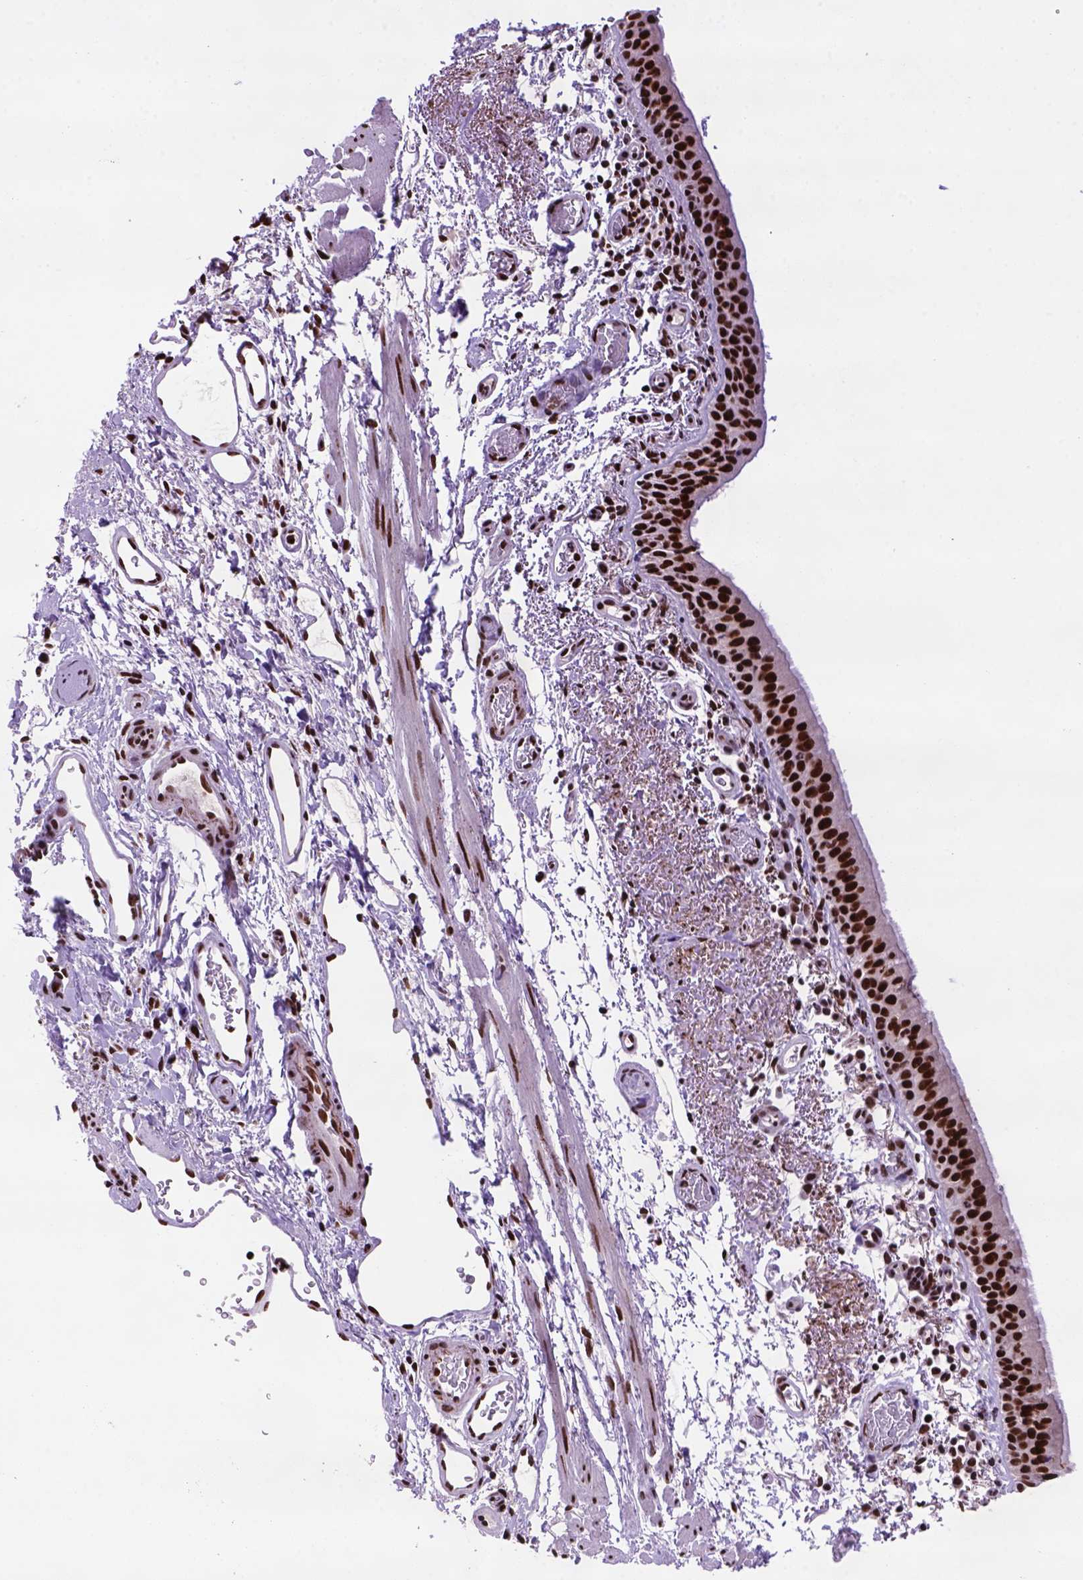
{"staining": {"intensity": "strong", "quantity": ">75%", "location": "nuclear"}, "tissue": "bronchus", "cell_type": "Respiratory epithelial cells", "image_type": "normal", "snomed": [{"axis": "morphology", "description": "Normal tissue, NOS"}, {"axis": "morphology", "description": "Adenocarcinoma, NOS"}, {"axis": "topography", "description": "Bronchus"}], "caption": "Respiratory epithelial cells display high levels of strong nuclear staining in approximately >75% of cells in normal human bronchus. The protein is stained brown, and the nuclei are stained in blue (DAB IHC with brightfield microscopy, high magnification).", "gene": "NSMCE2", "patient": {"sex": "male", "age": 68}}